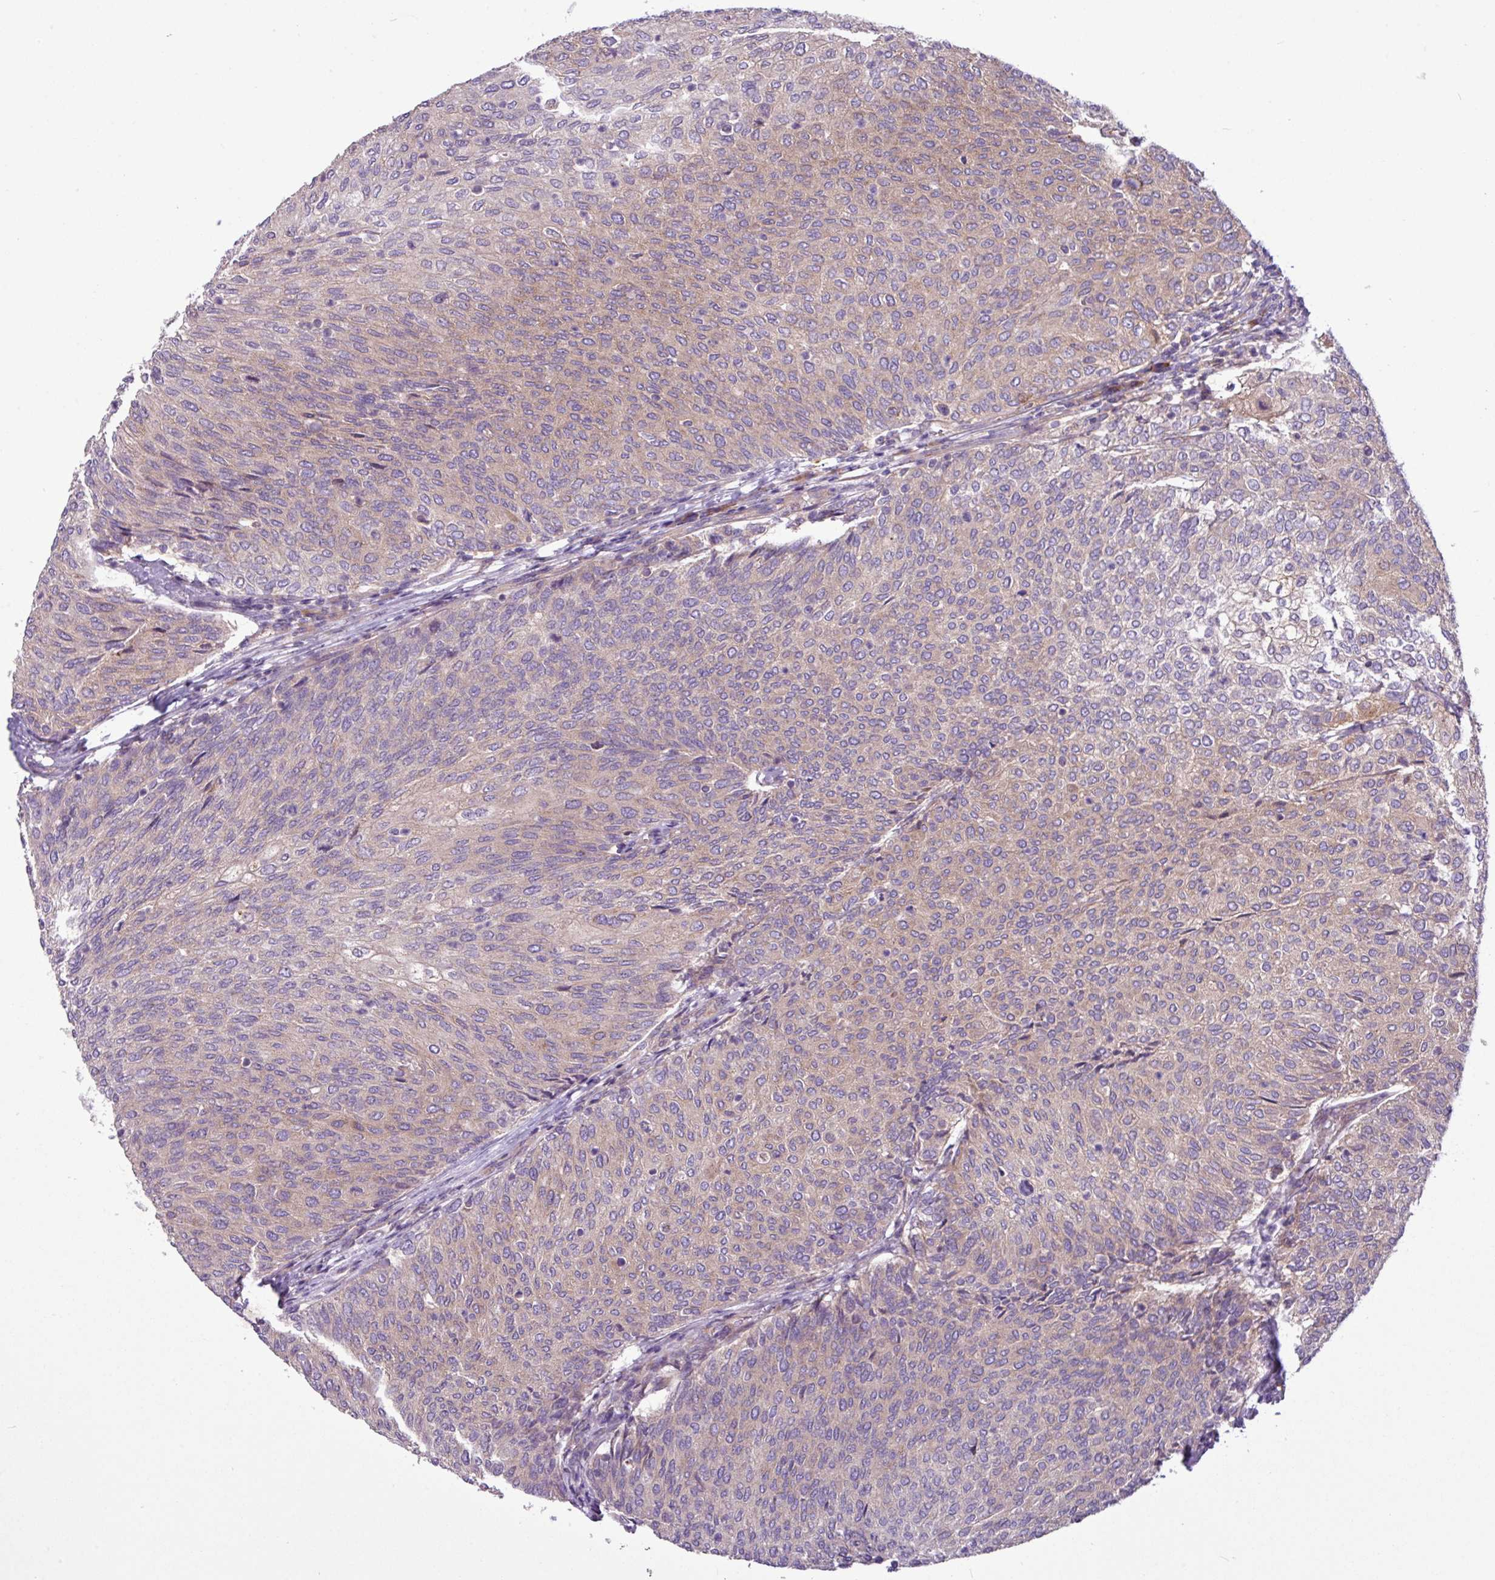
{"staining": {"intensity": "weak", "quantity": "25%-75%", "location": "cytoplasmic/membranous"}, "tissue": "urothelial cancer", "cell_type": "Tumor cells", "image_type": "cancer", "snomed": [{"axis": "morphology", "description": "Urothelial carcinoma, Low grade"}, {"axis": "topography", "description": "Urinary bladder"}], "caption": "The immunohistochemical stain labels weak cytoplasmic/membranous expression in tumor cells of low-grade urothelial carcinoma tissue.", "gene": "MROH2A", "patient": {"sex": "female", "age": 79}}